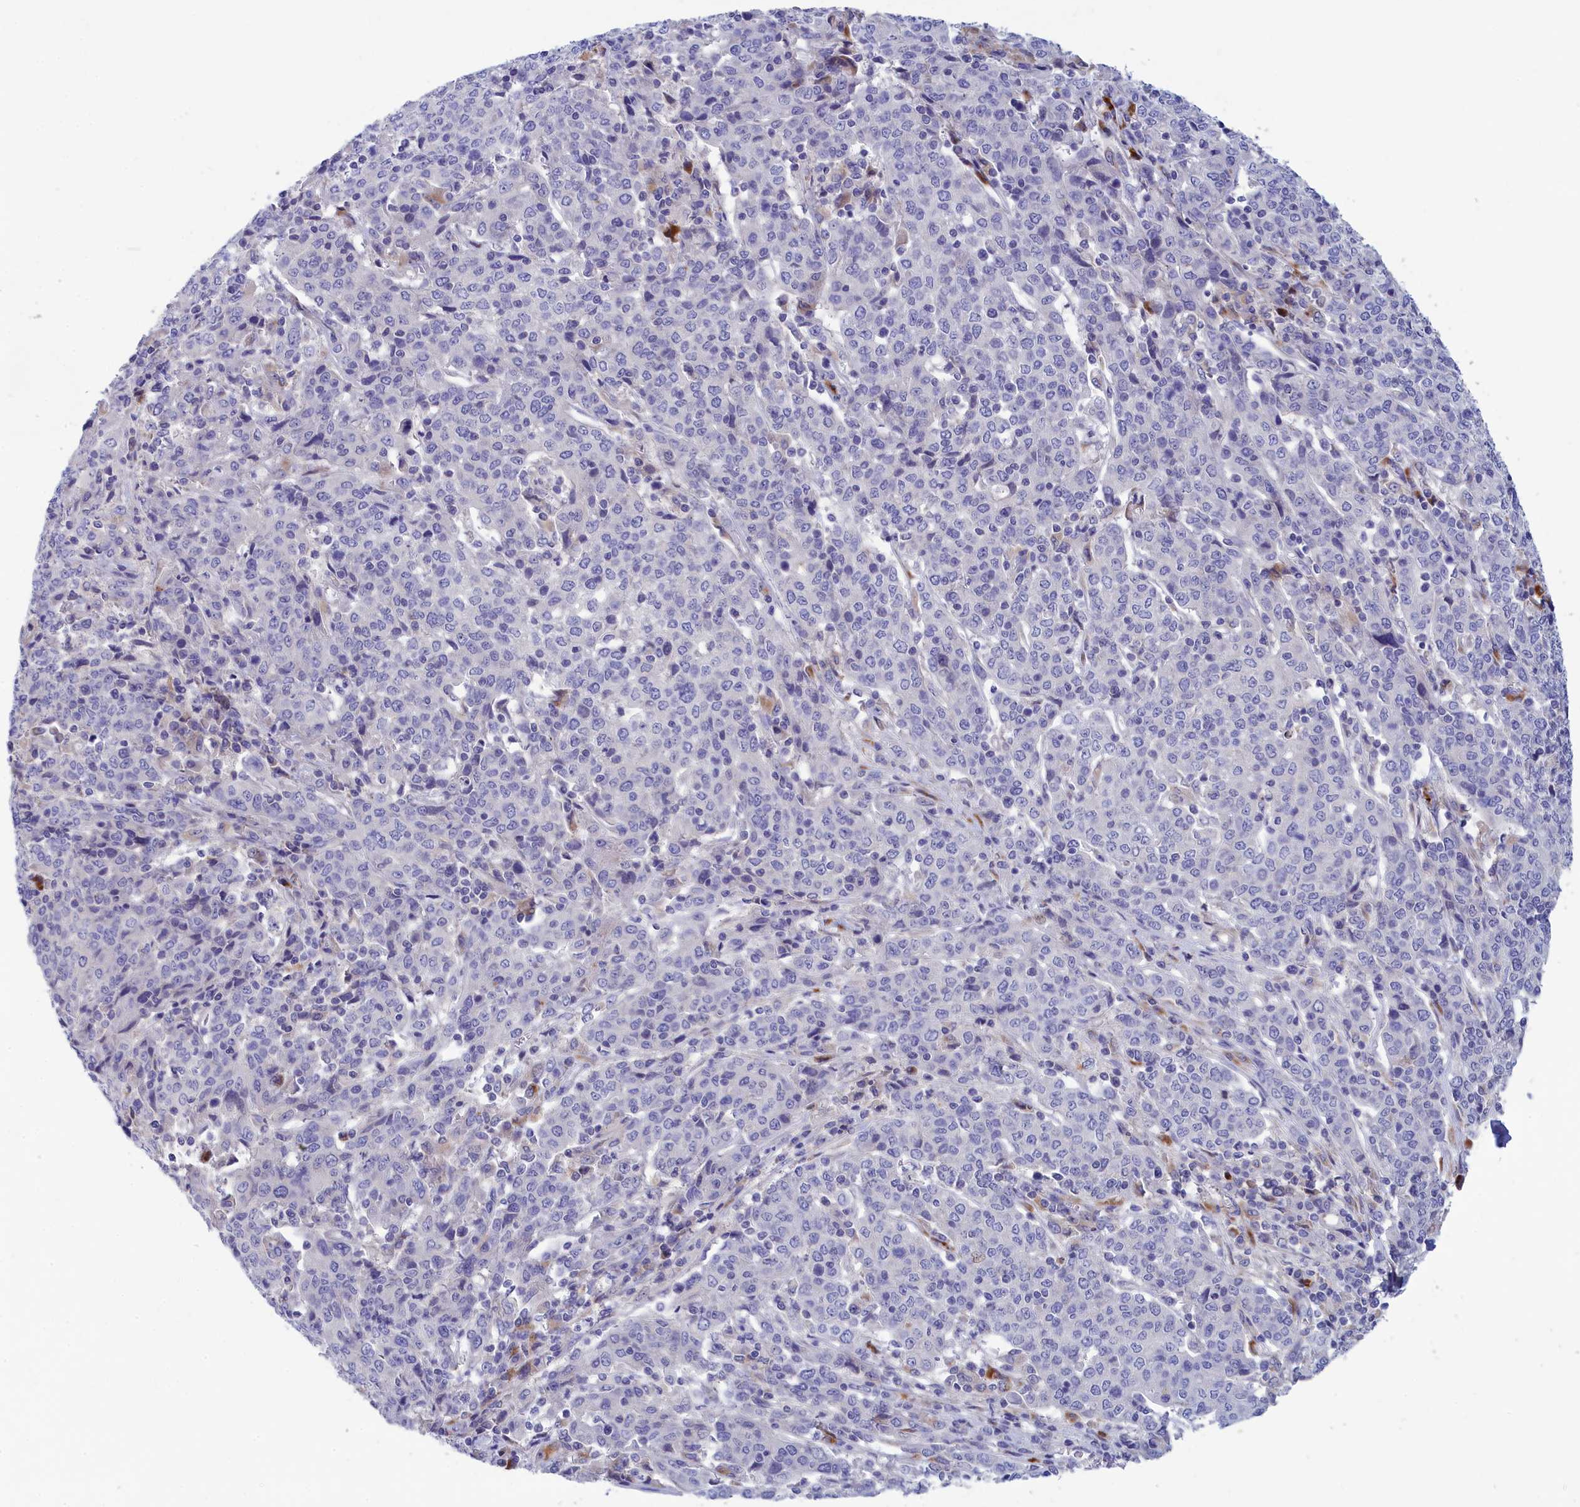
{"staining": {"intensity": "negative", "quantity": "none", "location": "none"}, "tissue": "cervical cancer", "cell_type": "Tumor cells", "image_type": "cancer", "snomed": [{"axis": "morphology", "description": "Squamous cell carcinoma, NOS"}, {"axis": "topography", "description": "Cervix"}], "caption": "High power microscopy histopathology image of an IHC image of cervical squamous cell carcinoma, revealing no significant expression in tumor cells.", "gene": "WDR6", "patient": {"sex": "female", "age": 67}}